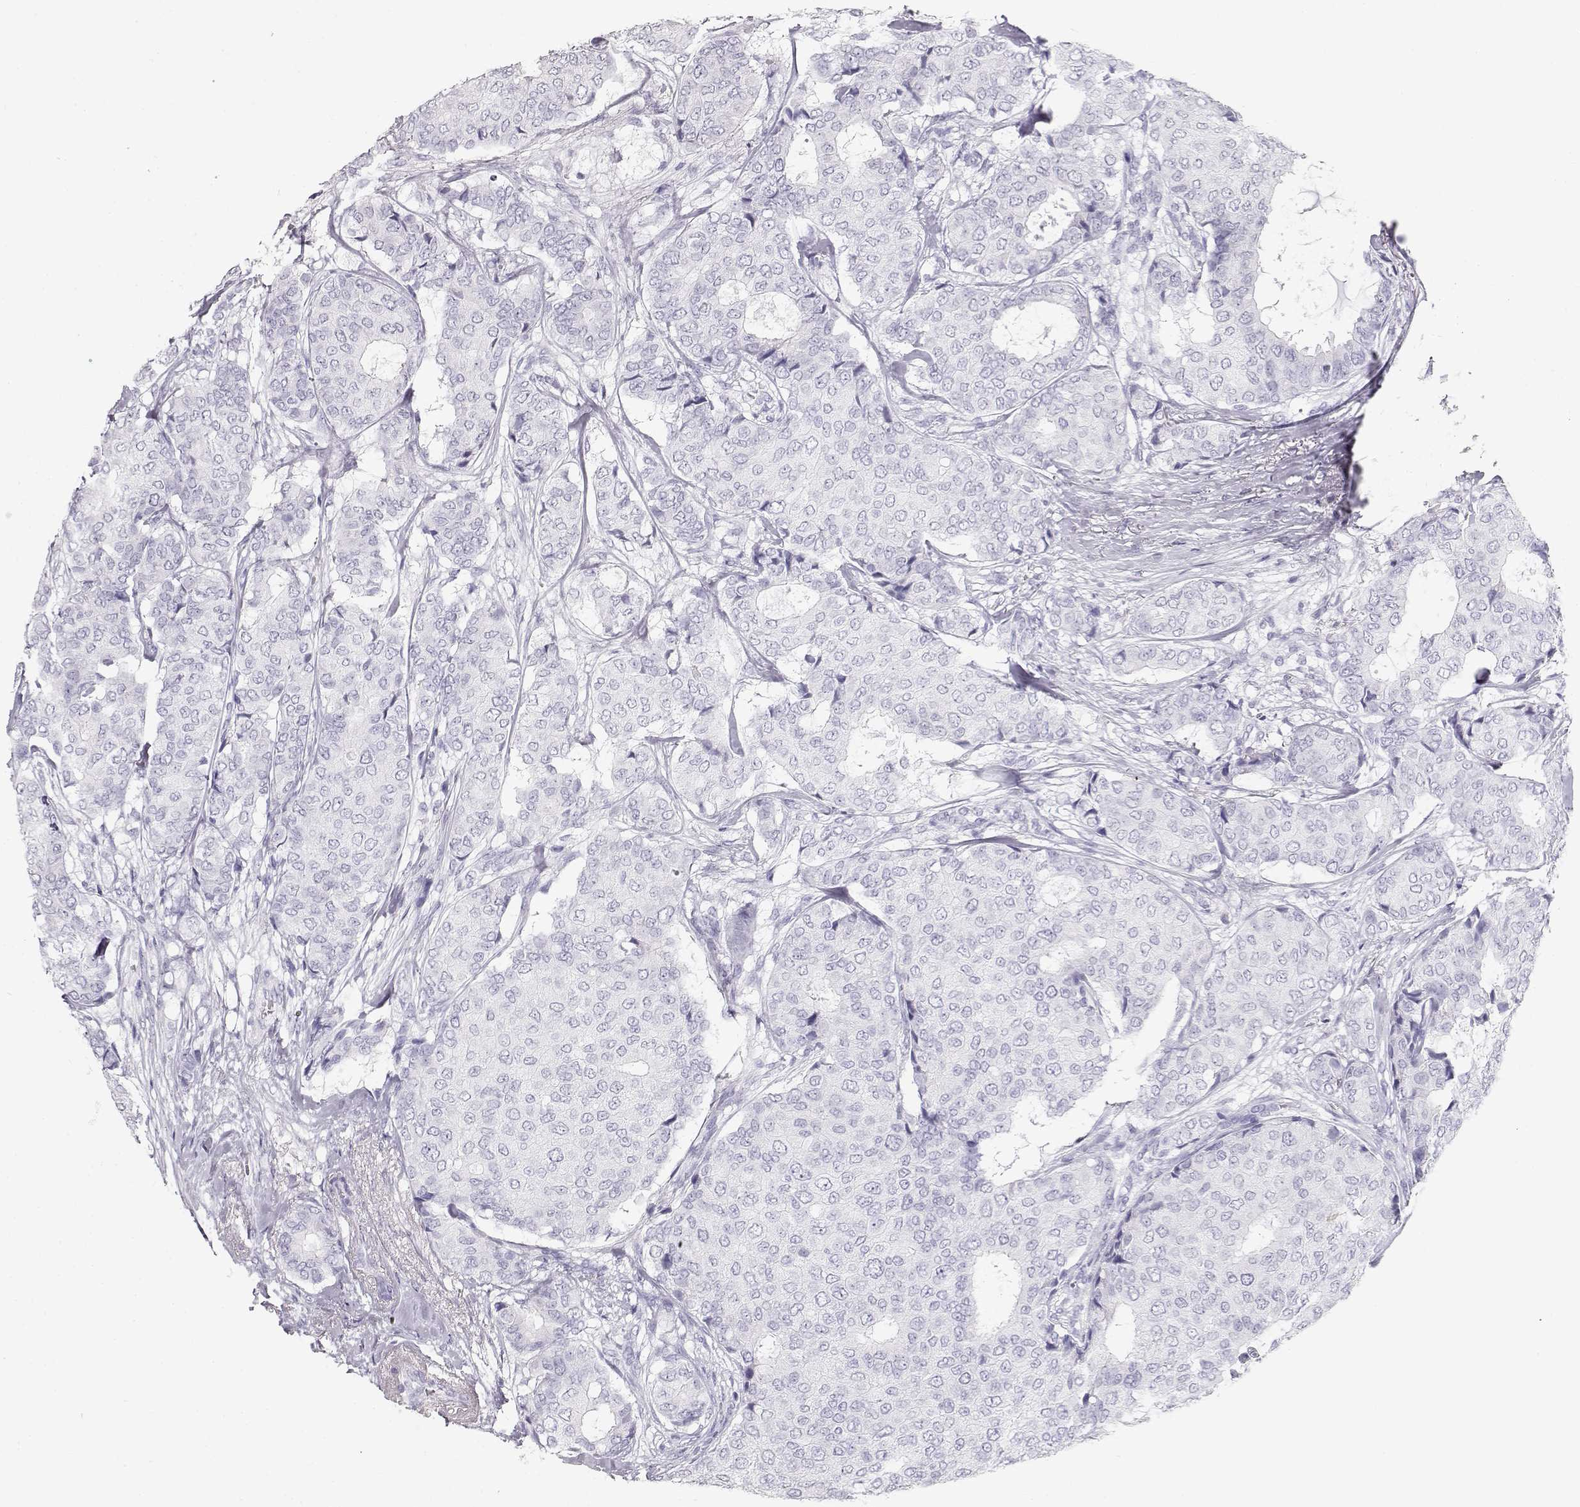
{"staining": {"intensity": "negative", "quantity": "none", "location": "none"}, "tissue": "breast cancer", "cell_type": "Tumor cells", "image_type": "cancer", "snomed": [{"axis": "morphology", "description": "Duct carcinoma"}, {"axis": "topography", "description": "Breast"}], "caption": "Protein analysis of infiltrating ductal carcinoma (breast) demonstrates no significant staining in tumor cells.", "gene": "TKTL1", "patient": {"sex": "female", "age": 75}}